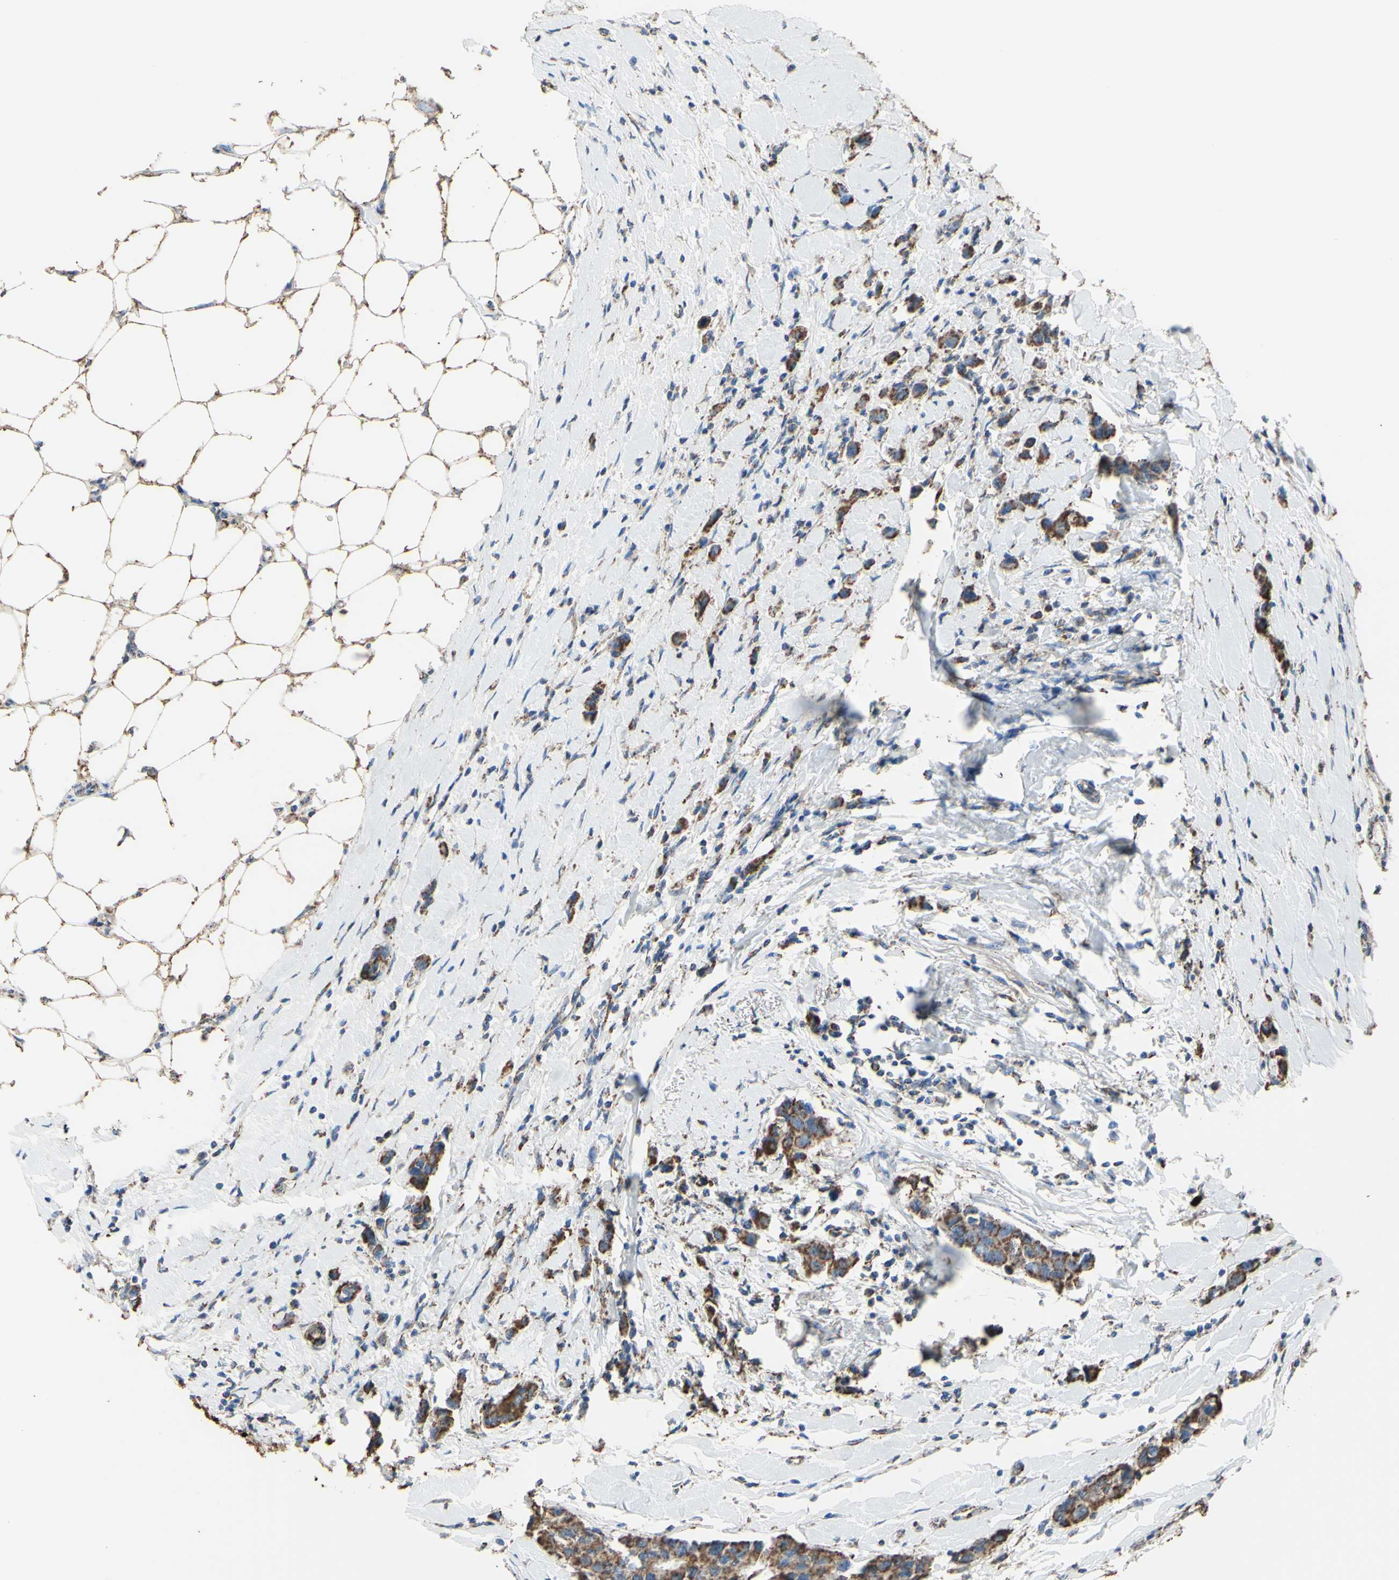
{"staining": {"intensity": "moderate", "quantity": ">75%", "location": "cytoplasmic/membranous"}, "tissue": "breast cancer", "cell_type": "Tumor cells", "image_type": "cancer", "snomed": [{"axis": "morphology", "description": "Normal tissue, NOS"}, {"axis": "morphology", "description": "Duct carcinoma"}, {"axis": "topography", "description": "Breast"}], "caption": "This is an image of IHC staining of breast cancer, which shows moderate expression in the cytoplasmic/membranous of tumor cells.", "gene": "CMKLR2", "patient": {"sex": "female", "age": 50}}